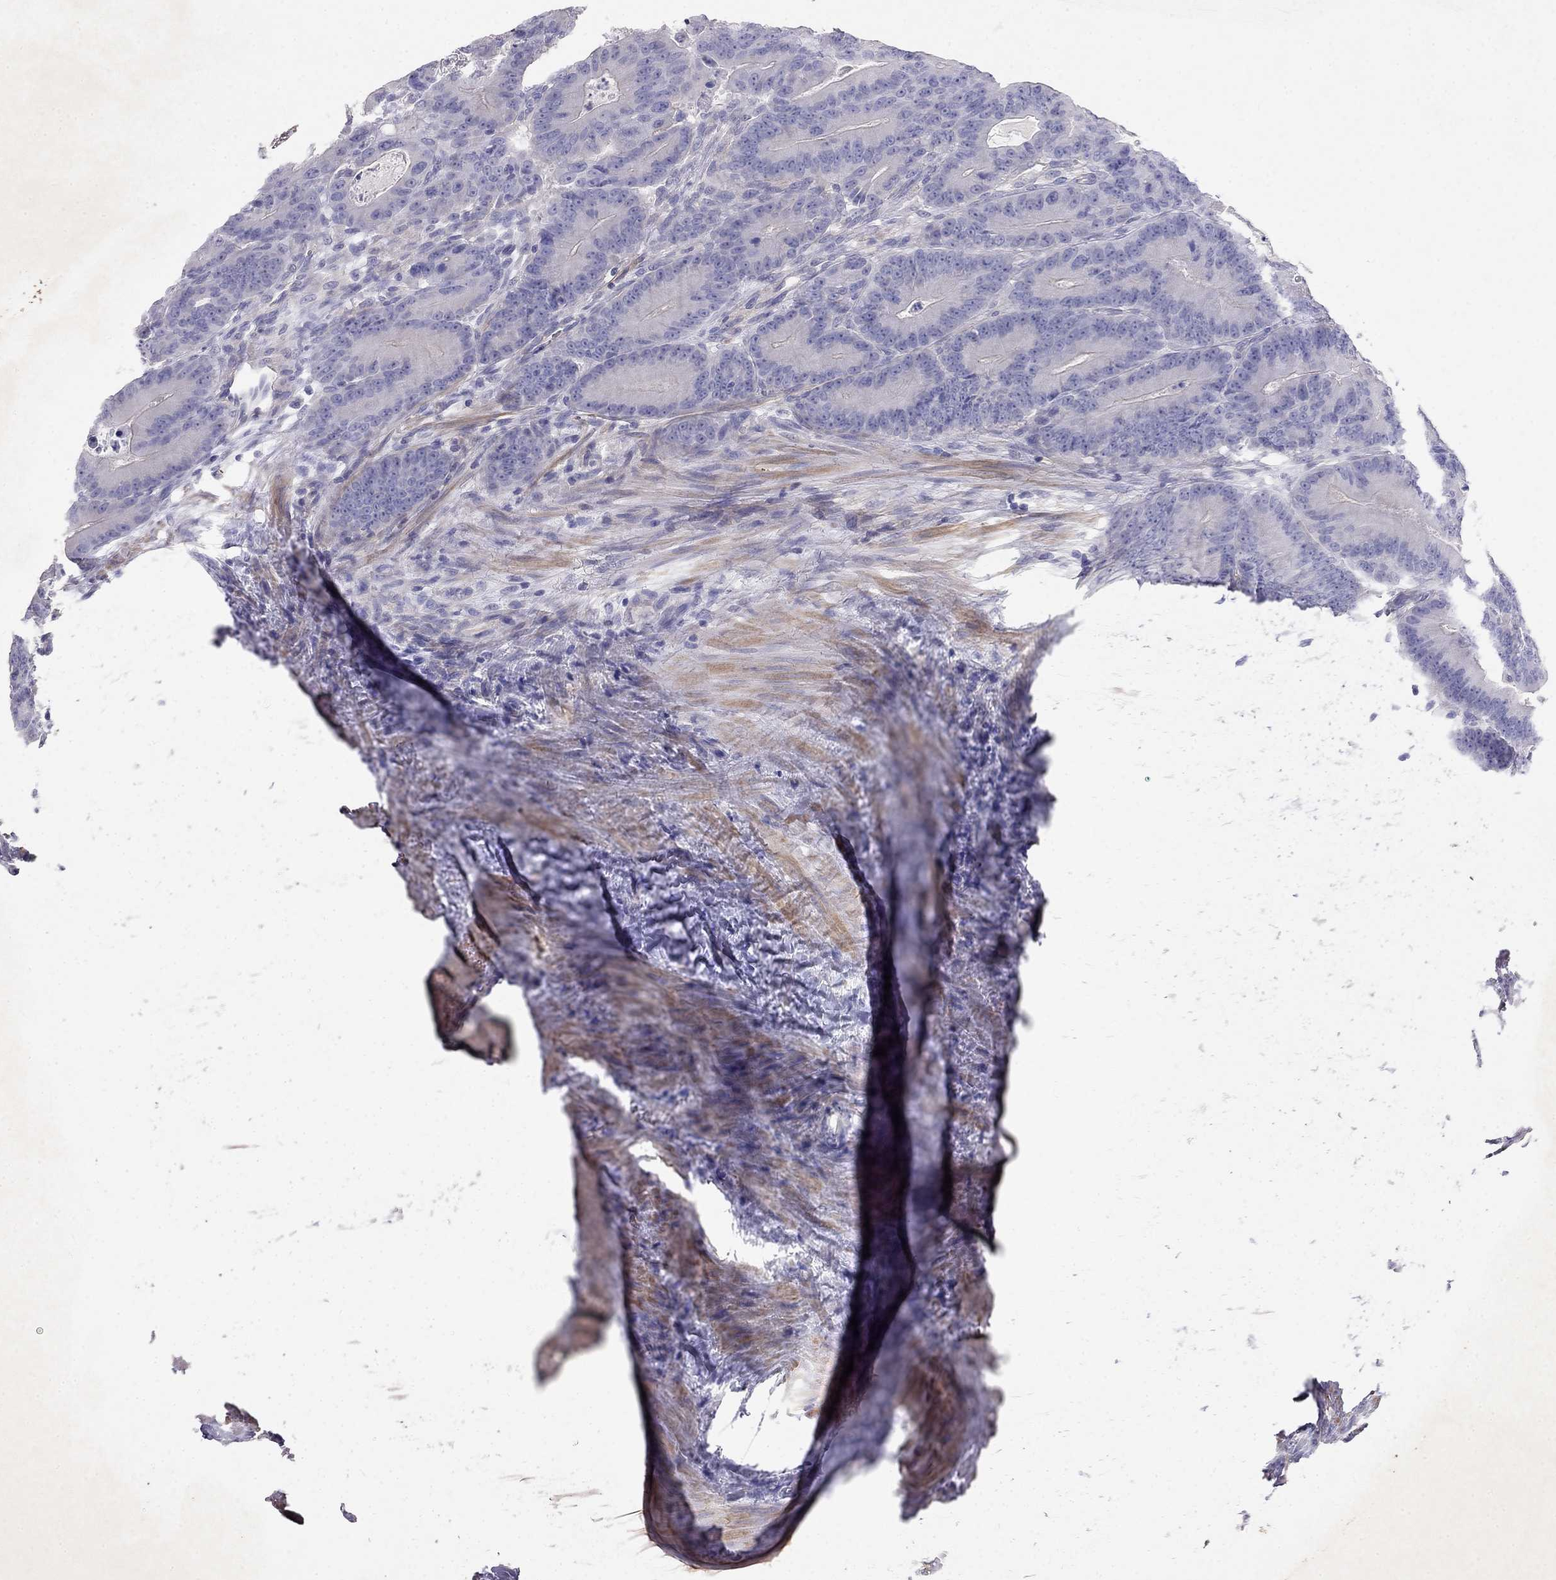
{"staining": {"intensity": "negative", "quantity": "none", "location": "none"}, "tissue": "colorectal cancer", "cell_type": "Tumor cells", "image_type": "cancer", "snomed": [{"axis": "morphology", "description": "Adenocarcinoma, NOS"}, {"axis": "topography", "description": "Rectum"}], "caption": "The micrograph shows no significant expression in tumor cells of colorectal cancer (adenocarcinoma).", "gene": "LY6H", "patient": {"sex": "male", "age": 64}}